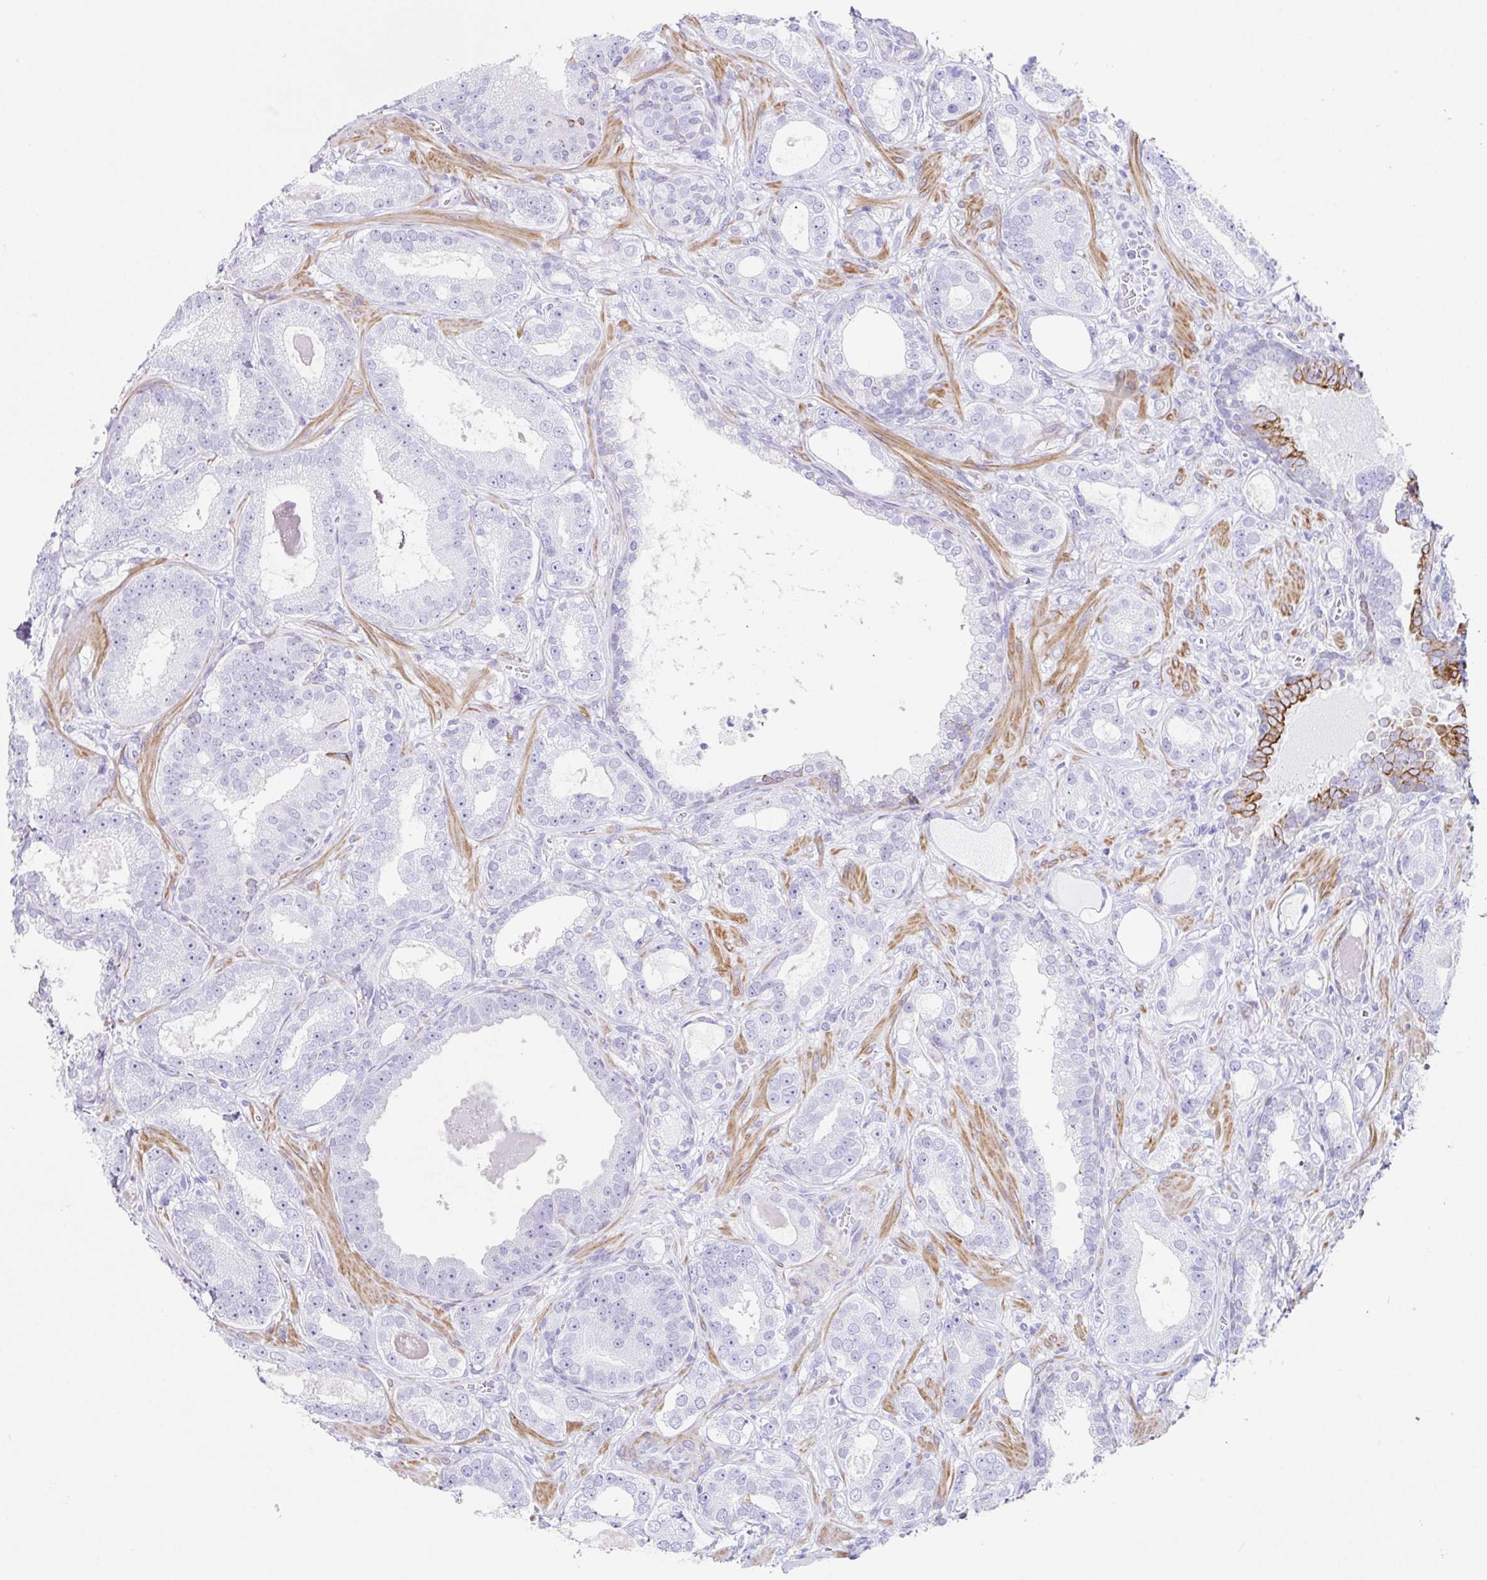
{"staining": {"intensity": "negative", "quantity": "none", "location": "none"}, "tissue": "prostate cancer", "cell_type": "Tumor cells", "image_type": "cancer", "snomed": [{"axis": "morphology", "description": "Adenocarcinoma, High grade"}, {"axis": "topography", "description": "Prostate"}], "caption": "Immunohistochemistry of human prostate cancer shows no staining in tumor cells. Nuclei are stained in blue.", "gene": "CLDND2", "patient": {"sex": "male", "age": 65}}